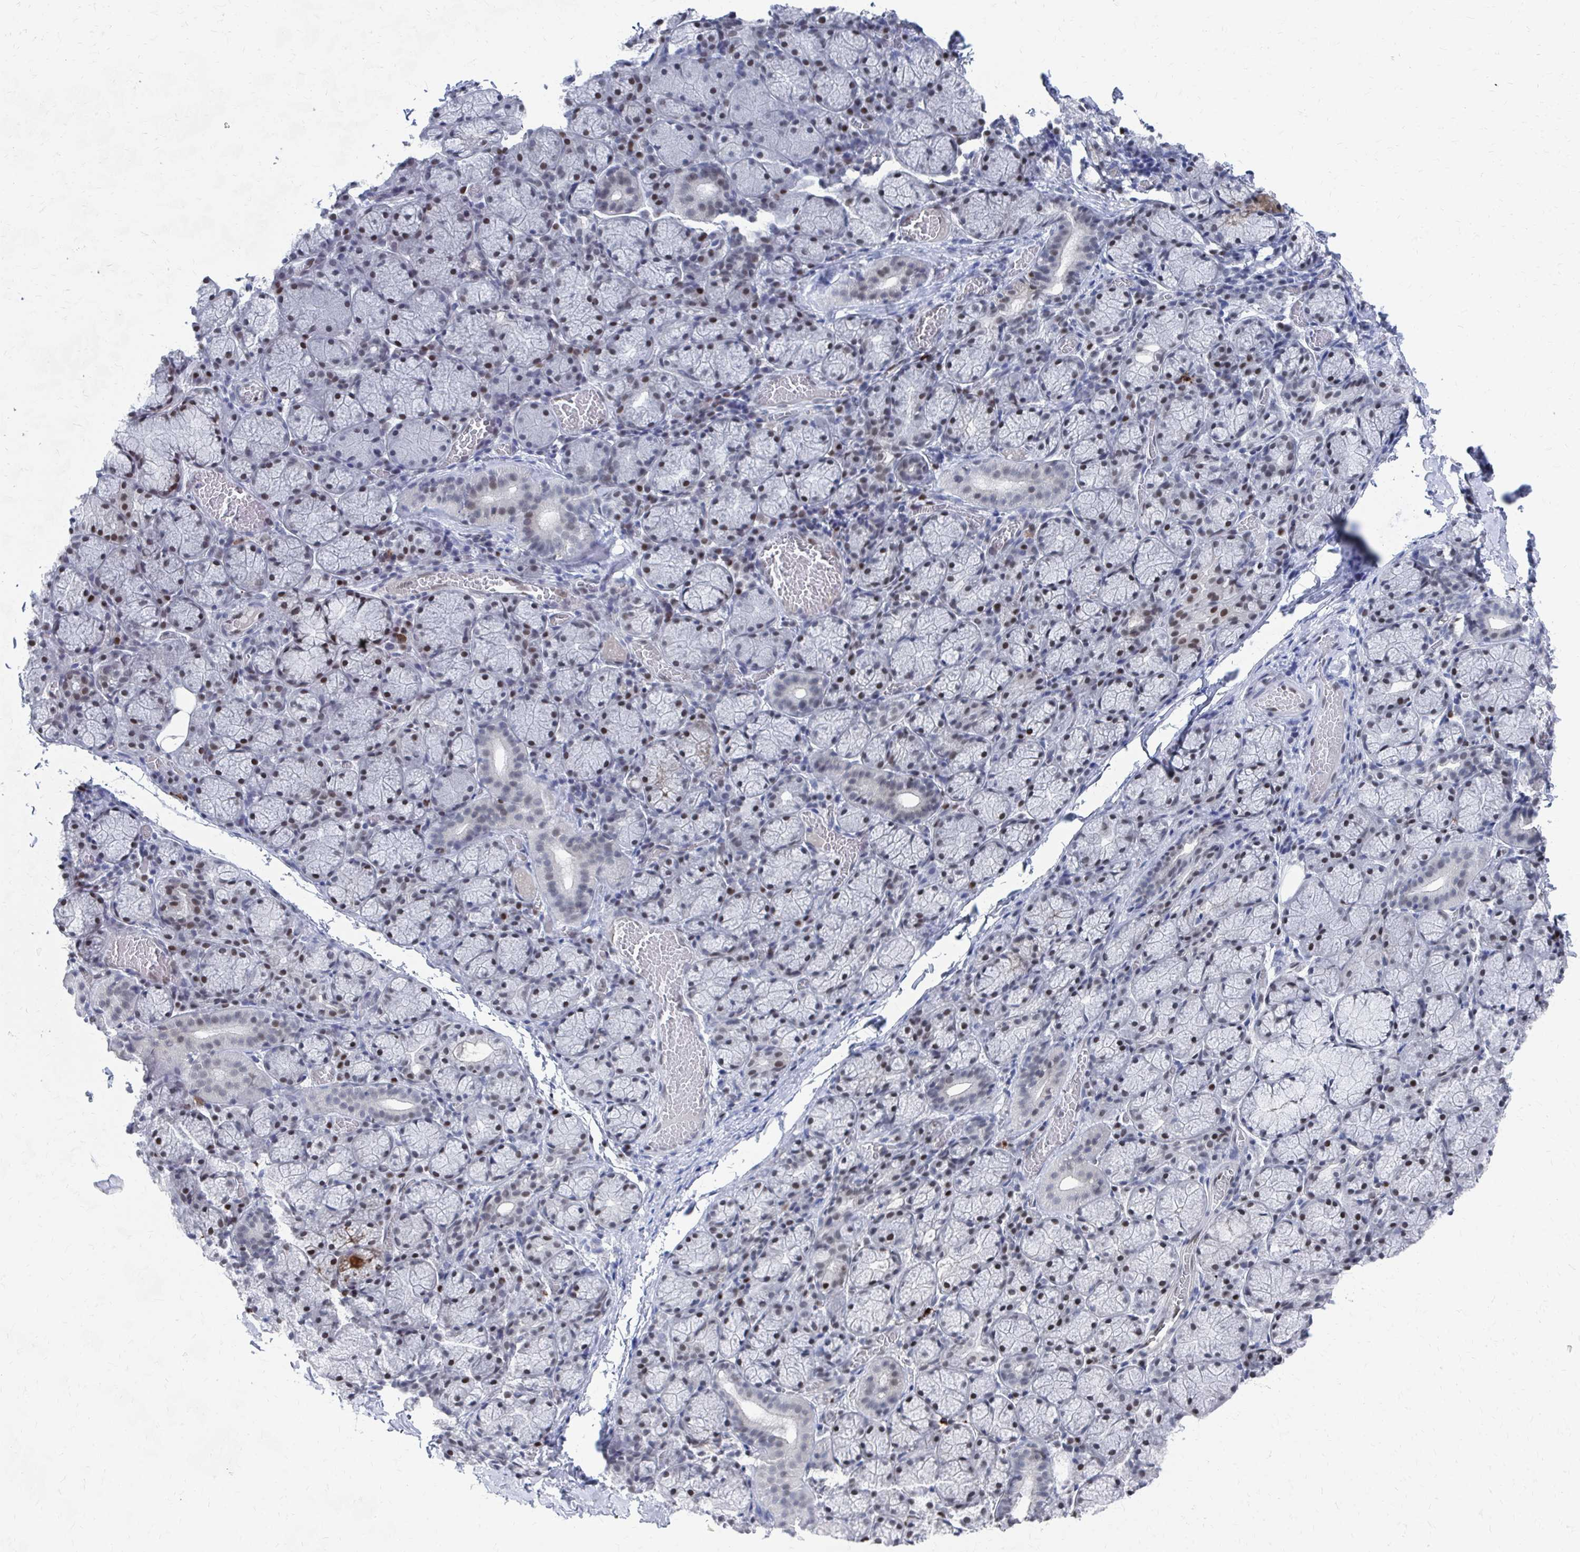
{"staining": {"intensity": "moderate", "quantity": "25%-75%", "location": "nuclear"}, "tissue": "salivary gland", "cell_type": "Glandular cells", "image_type": "normal", "snomed": [{"axis": "morphology", "description": "Normal tissue, NOS"}, {"axis": "topography", "description": "Salivary gland"}], "caption": "Immunohistochemistry (IHC) micrograph of benign salivary gland stained for a protein (brown), which exhibits medium levels of moderate nuclear expression in approximately 25%-75% of glandular cells.", "gene": "CDIN1", "patient": {"sex": "female", "age": 24}}